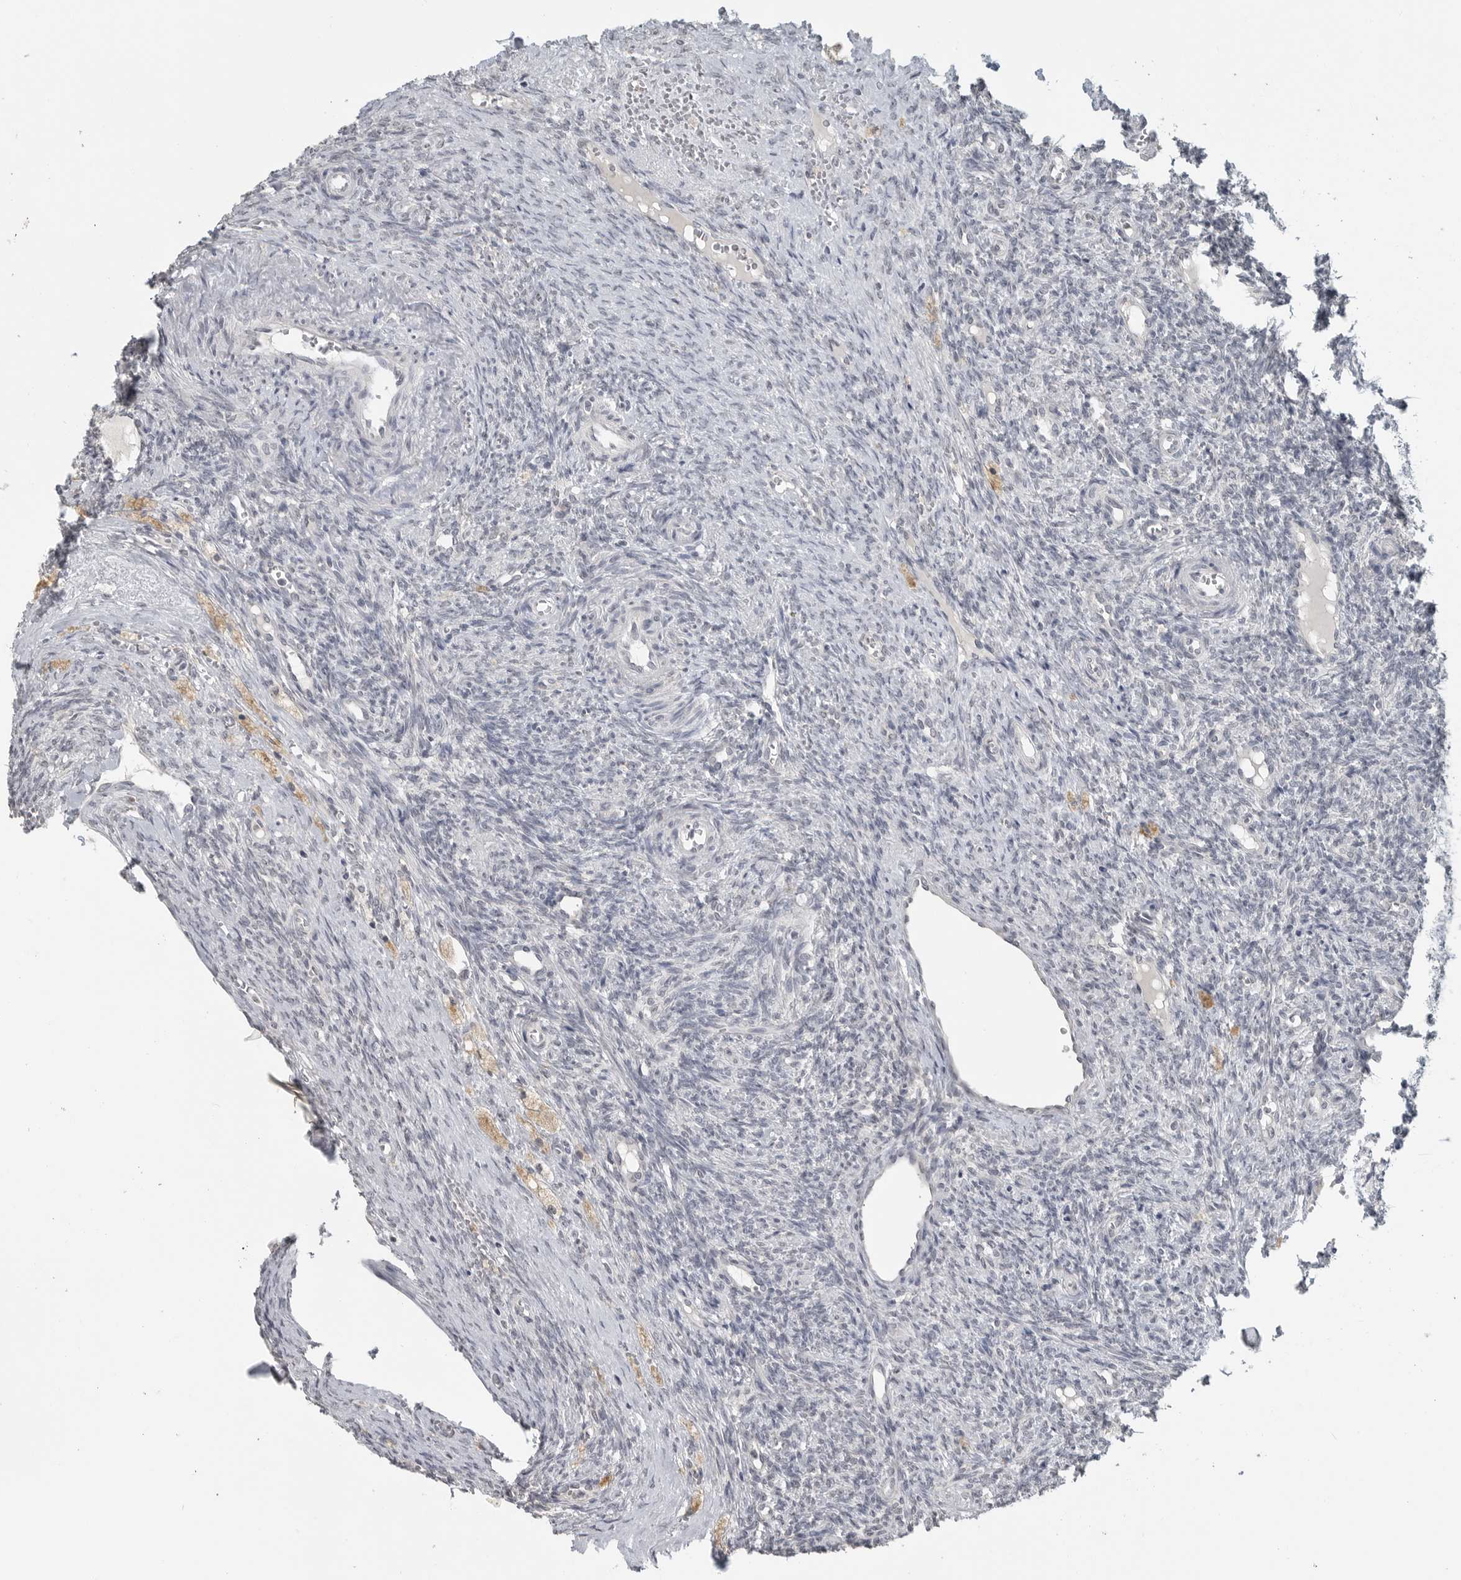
{"staining": {"intensity": "negative", "quantity": "none", "location": "none"}, "tissue": "ovary", "cell_type": "Ovarian stroma cells", "image_type": "normal", "snomed": [{"axis": "morphology", "description": "Normal tissue, NOS"}, {"axis": "topography", "description": "Ovary"}], "caption": "Immunohistochemistry micrograph of benign ovary: human ovary stained with DAB demonstrates no significant protein positivity in ovarian stroma cells.", "gene": "FOXP3", "patient": {"sex": "female", "age": 41}}